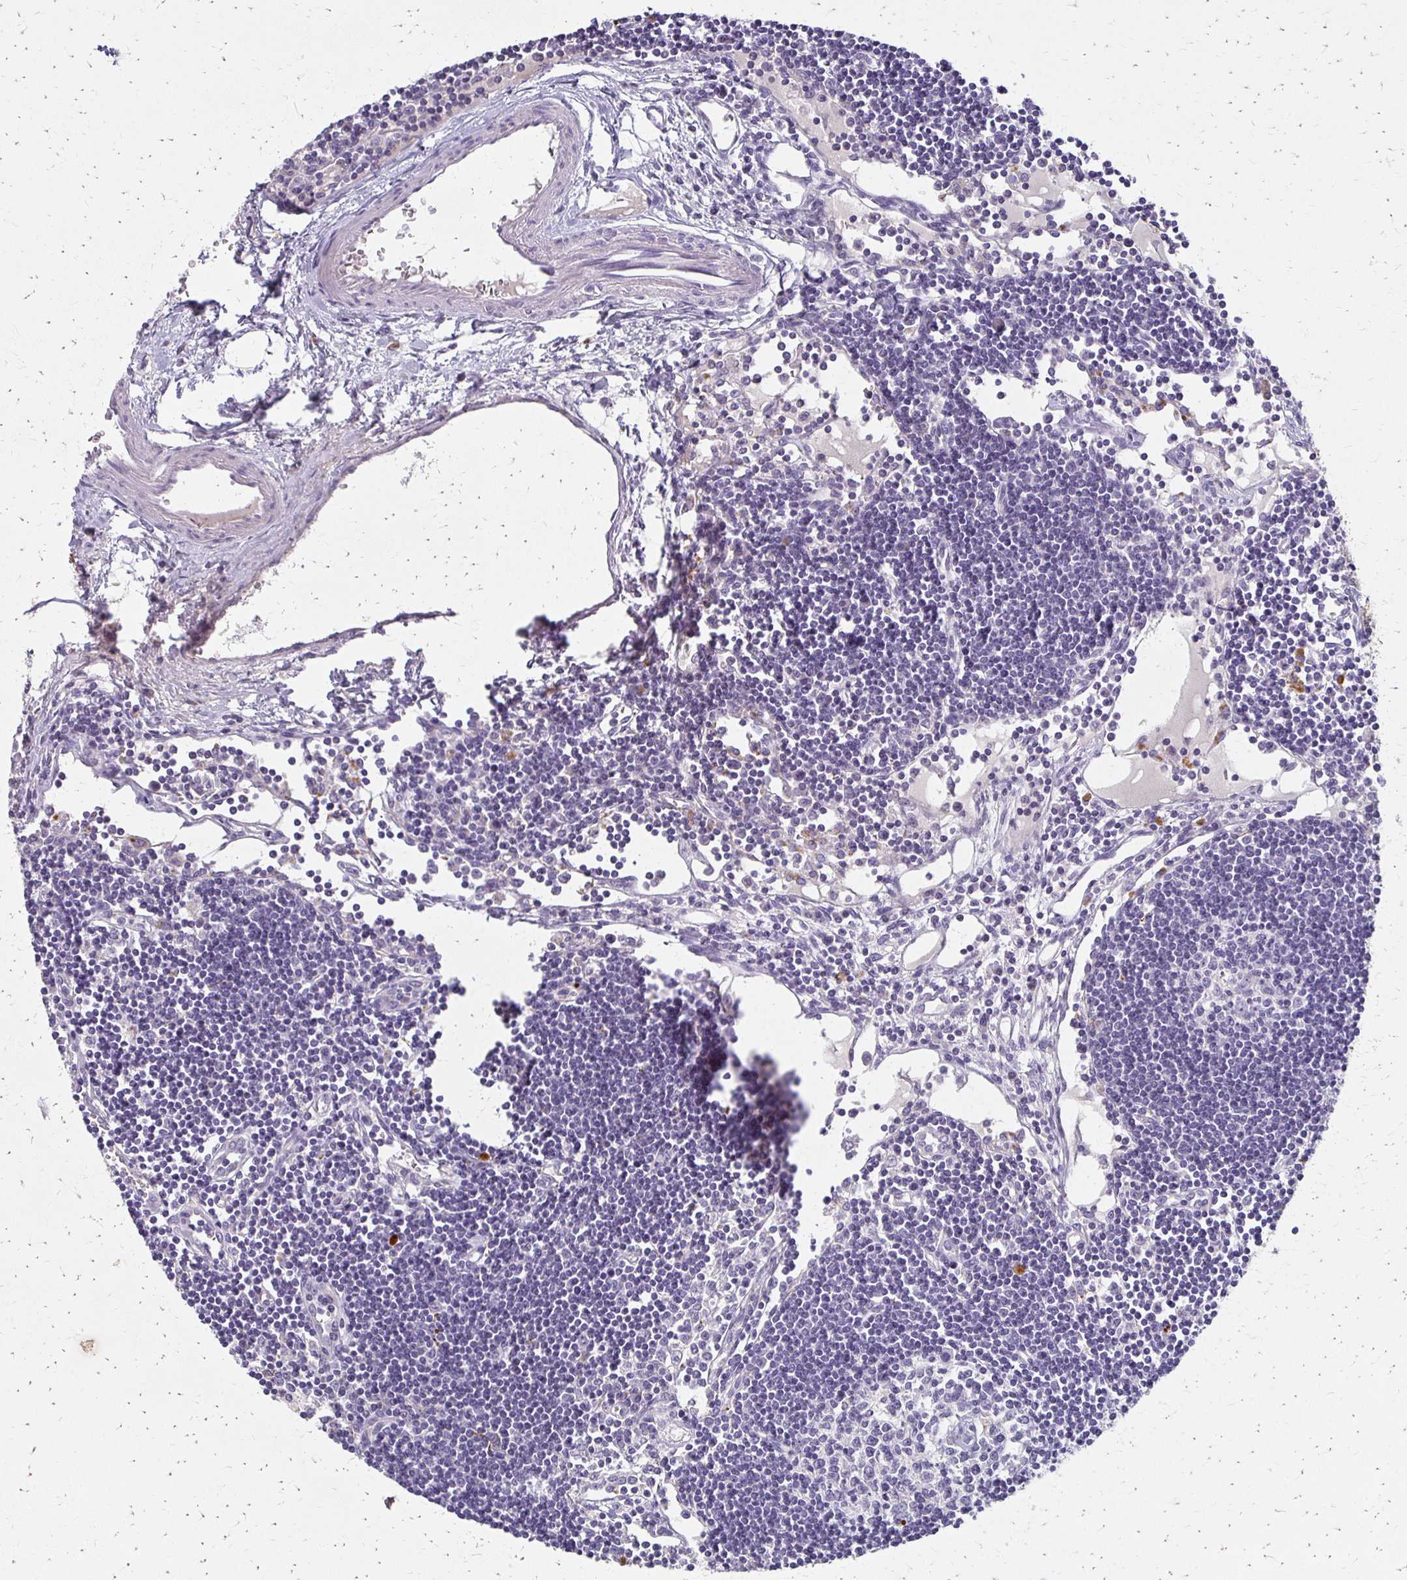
{"staining": {"intensity": "negative", "quantity": "none", "location": "none"}, "tissue": "lymph node", "cell_type": "Germinal center cells", "image_type": "normal", "snomed": [{"axis": "morphology", "description": "Normal tissue, NOS"}, {"axis": "topography", "description": "Lymph node"}], "caption": "A photomicrograph of lymph node stained for a protein demonstrates no brown staining in germinal center cells. (Brightfield microscopy of DAB immunohistochemistry (IHC) at high magnification).", "gene": "BBS12", "patient": {"sex": "female", "age": 65}}